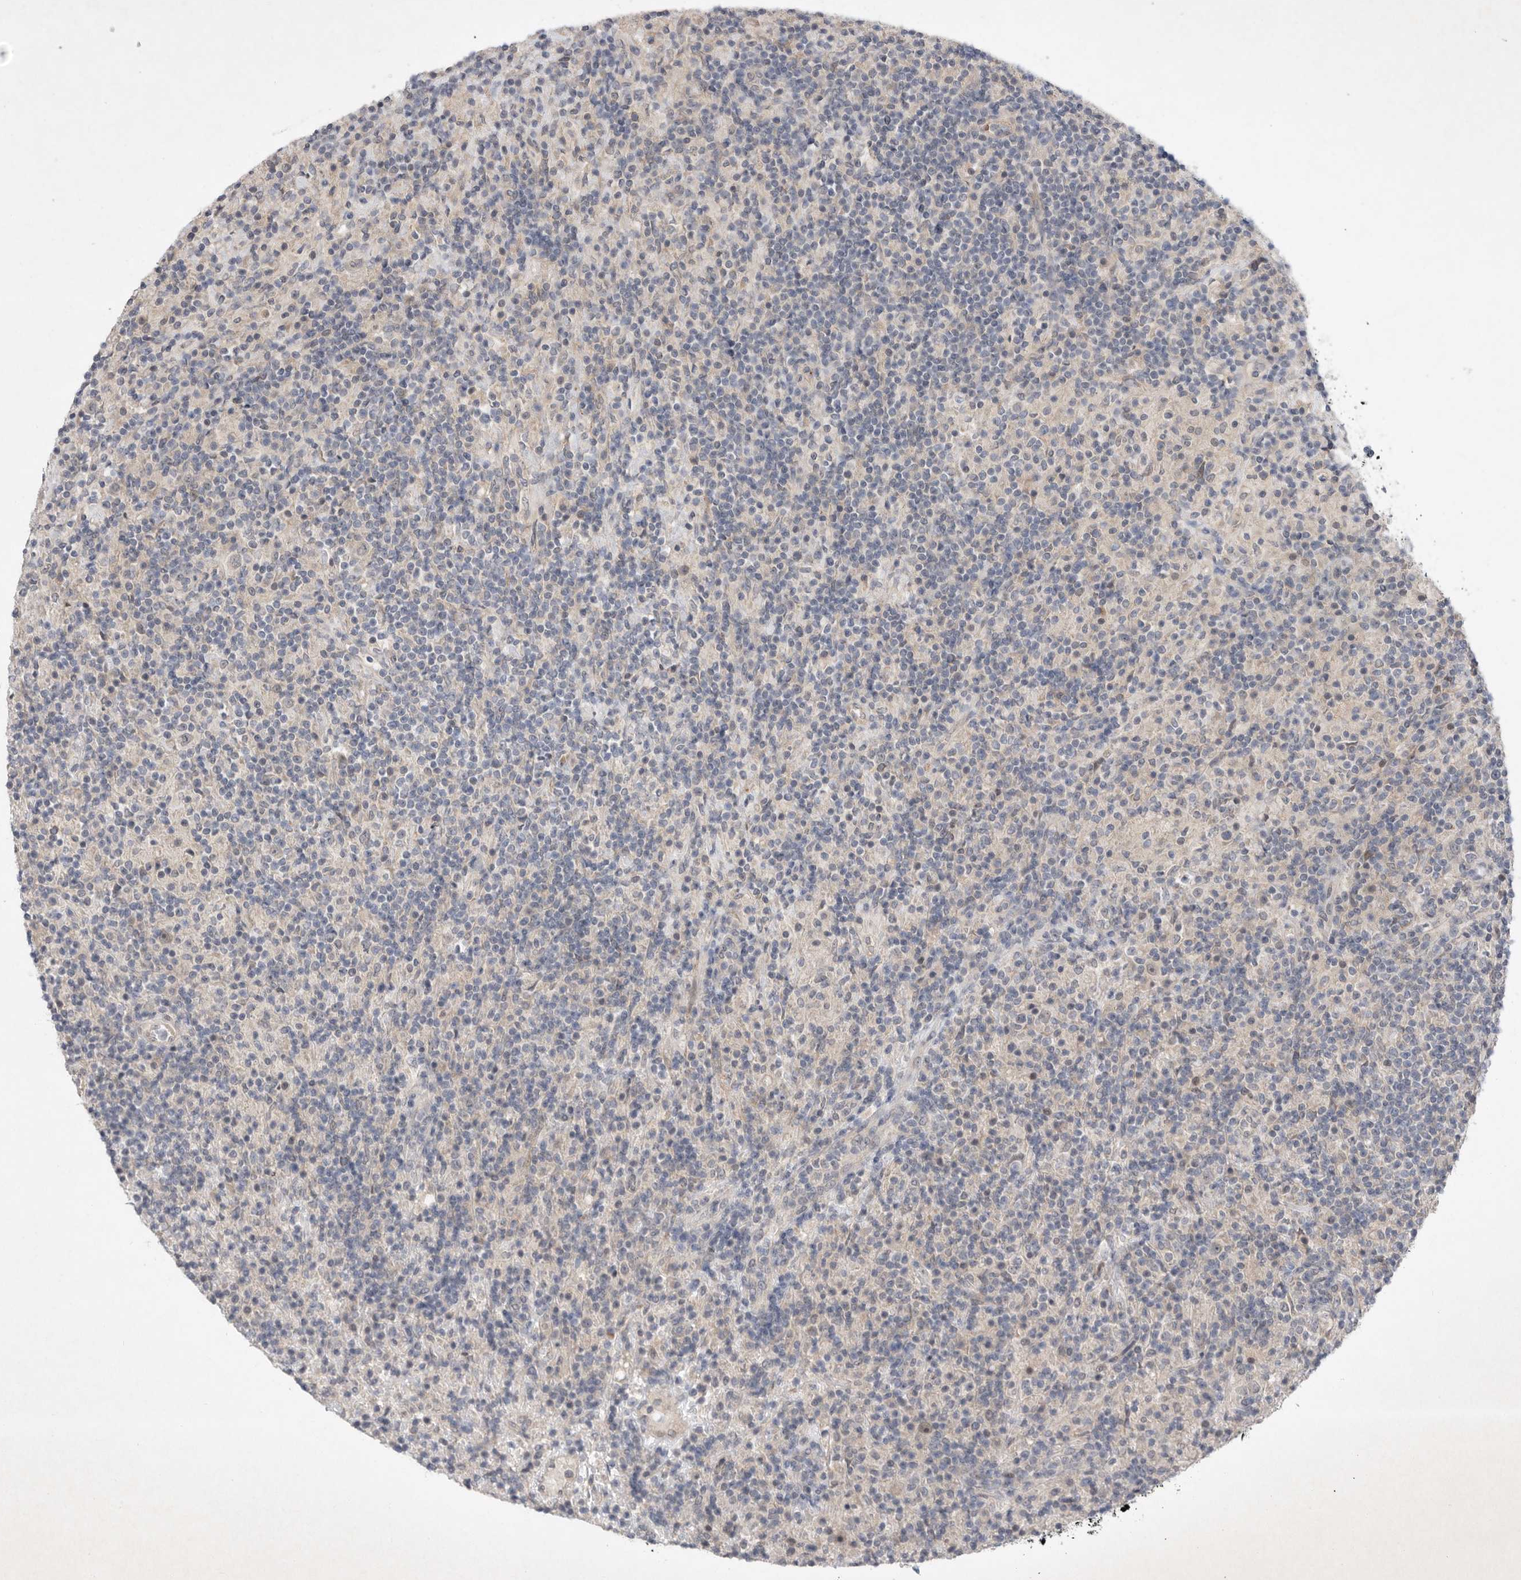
{"staining": {"intensity": "negative", "quantity": "none", "location": "none"}, "tissue": "lymphoma", "cell_type": "Tumor cells", "image_type": "cancer", "snomed": [{"axis": "morphology", "description": "Hodgkin's disease, NOS"}, {"axis": "topography", "description": "Lymph node"}], "caption": "There is no significant expression in tumor cells of Hodgkin's disease.", "gene": "PTPDC1", "patient": {"sex": "male", "age": 70}}